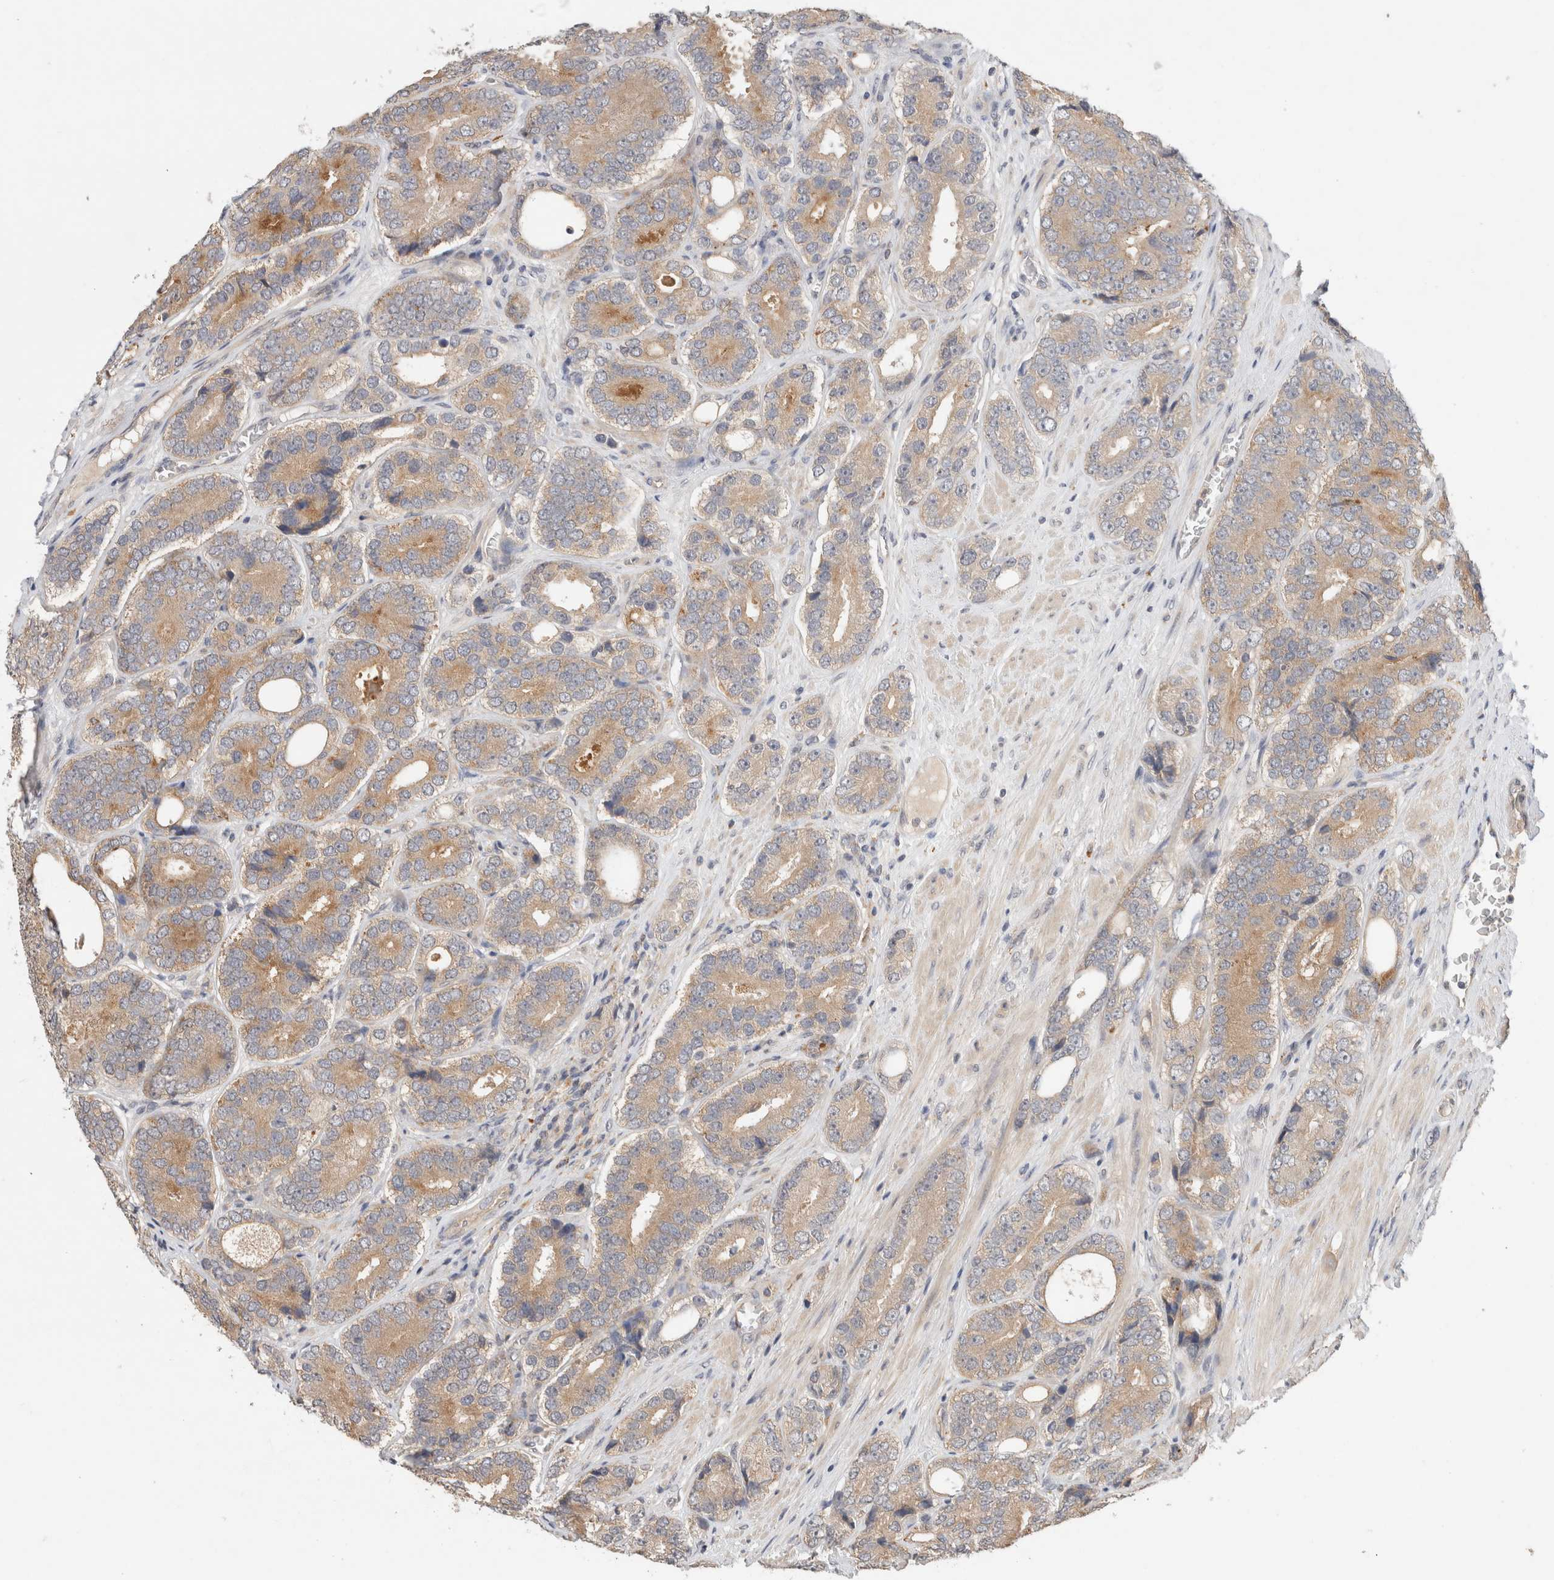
{"staining": {"intensity": "weak", "quantity": ">75%", "location": "cytoplasmic/membranous"}, "tissue": "prostate cancer", "cell_type": "Tumor cells", "image_type": "cancer", "snomed": [{"axis": "morphology", "description": "Adenocarcinoma, High grade"}, {"axis": "topography", "description": "Prostate"}], "caption": "Prostate high-grade adenocarcinoma stained with DAB (3,3'-diaminobenzidine) IHC reveals low levels of weak cytoplasmic/membranous staining in about >75% of tumor cells.", "gene": "SGK1", "patient": {"sex": "male", "age": 56}}